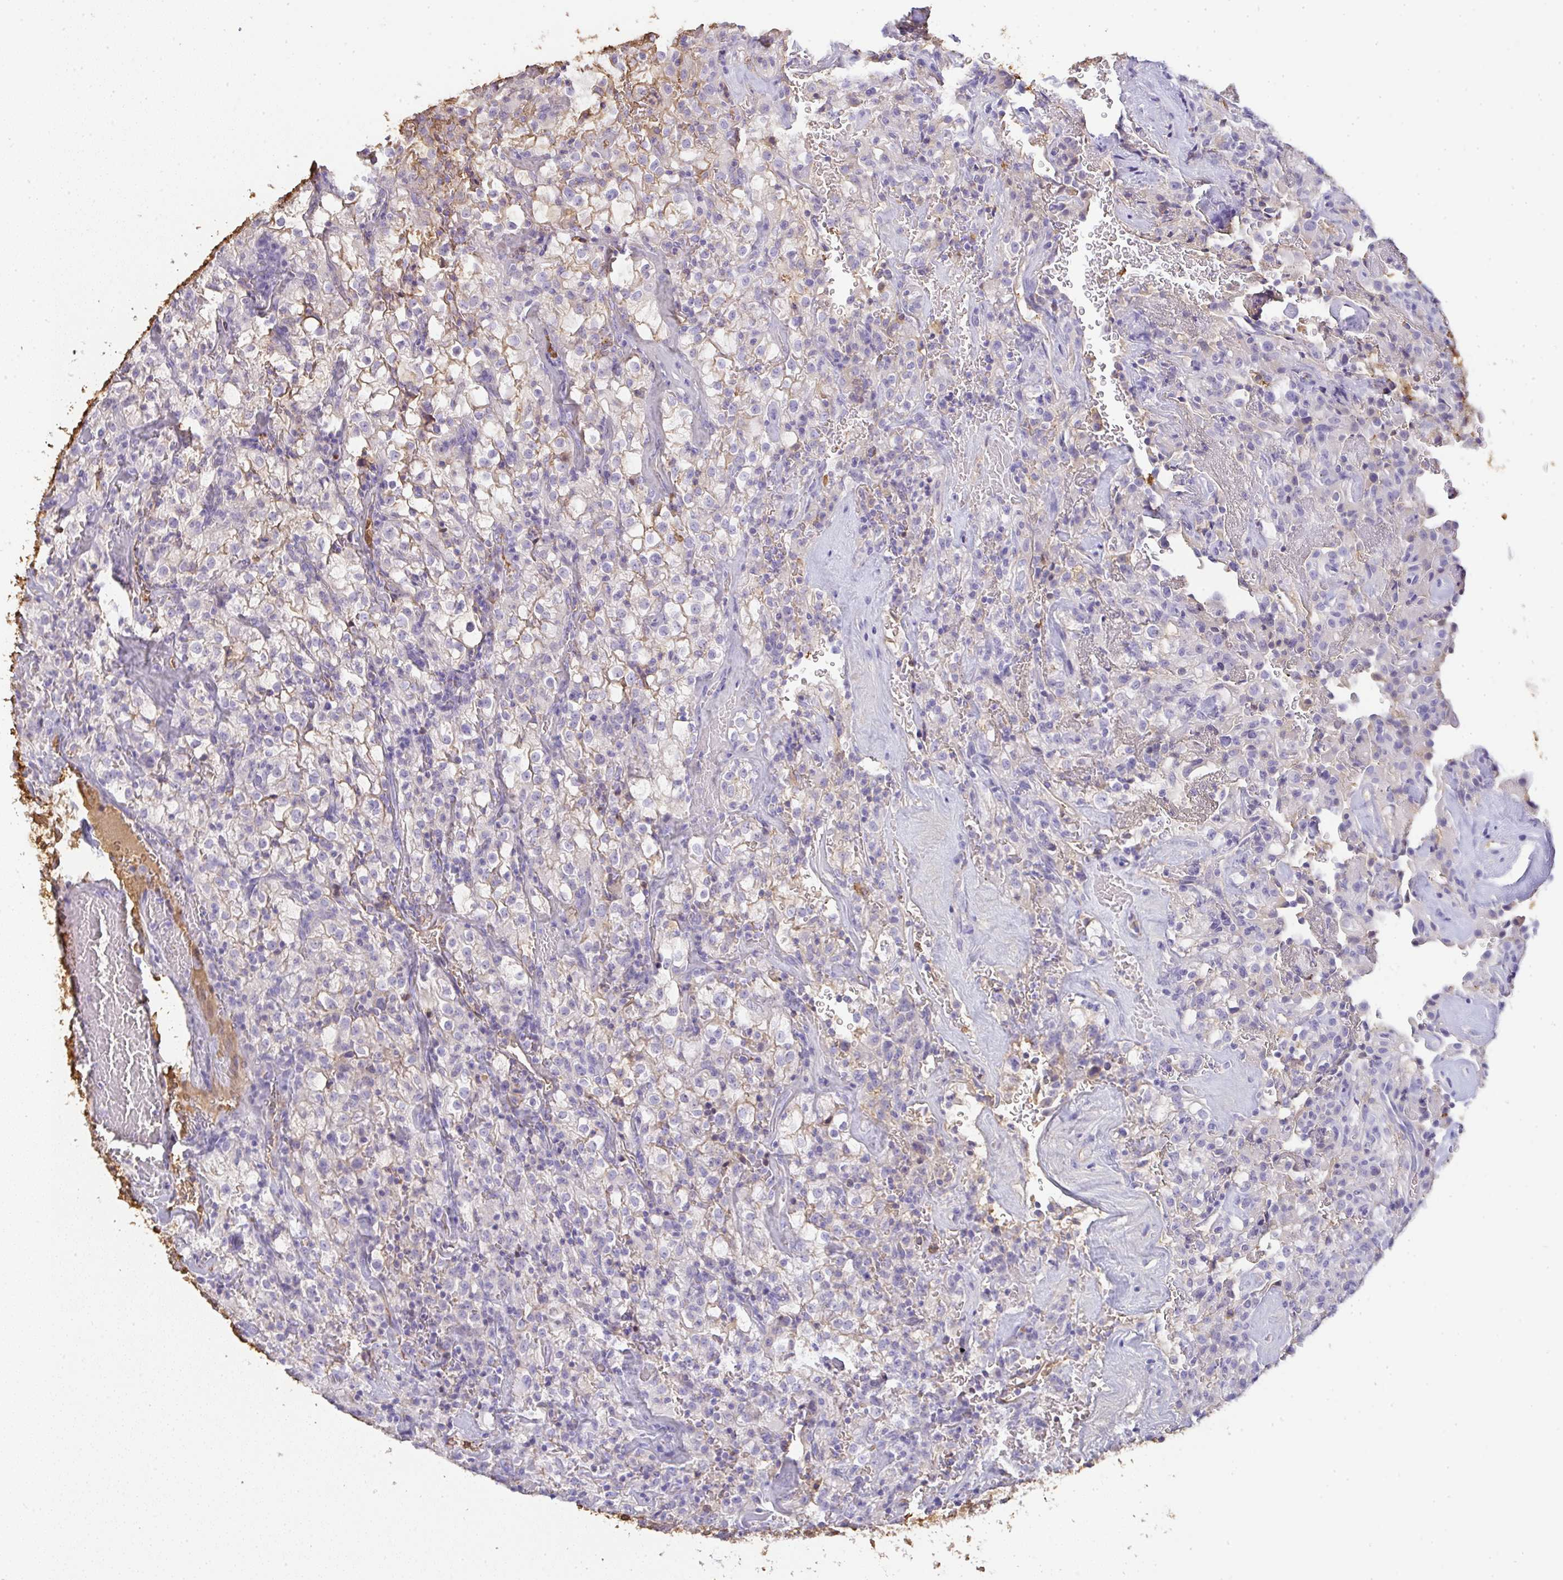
{"staining": {"intensity": "moderate", "quantity": "<25%", "location": "cytoplasmic/membranous"}, "tissue": "renal cancer", "cell_type": "Tumor cells", "image_type": "cancer", "snomed": [{"axis": "morphology", "description": "Adenocarcinoma, NOS"}, {"axis": "topography", "description": "Kidney"}], "caption": "A high-resolution photomicrograph shows IHC staining of renal cancer (adenocarcinoma), which reveals moderate cytoplasmic/membranous positivity in about <25% of tumor cells. (Brightfield microscopy of DAB IHC at high magnification).", "gene": "SMYD5", "patient": {"sex": "female", "age": 74}}